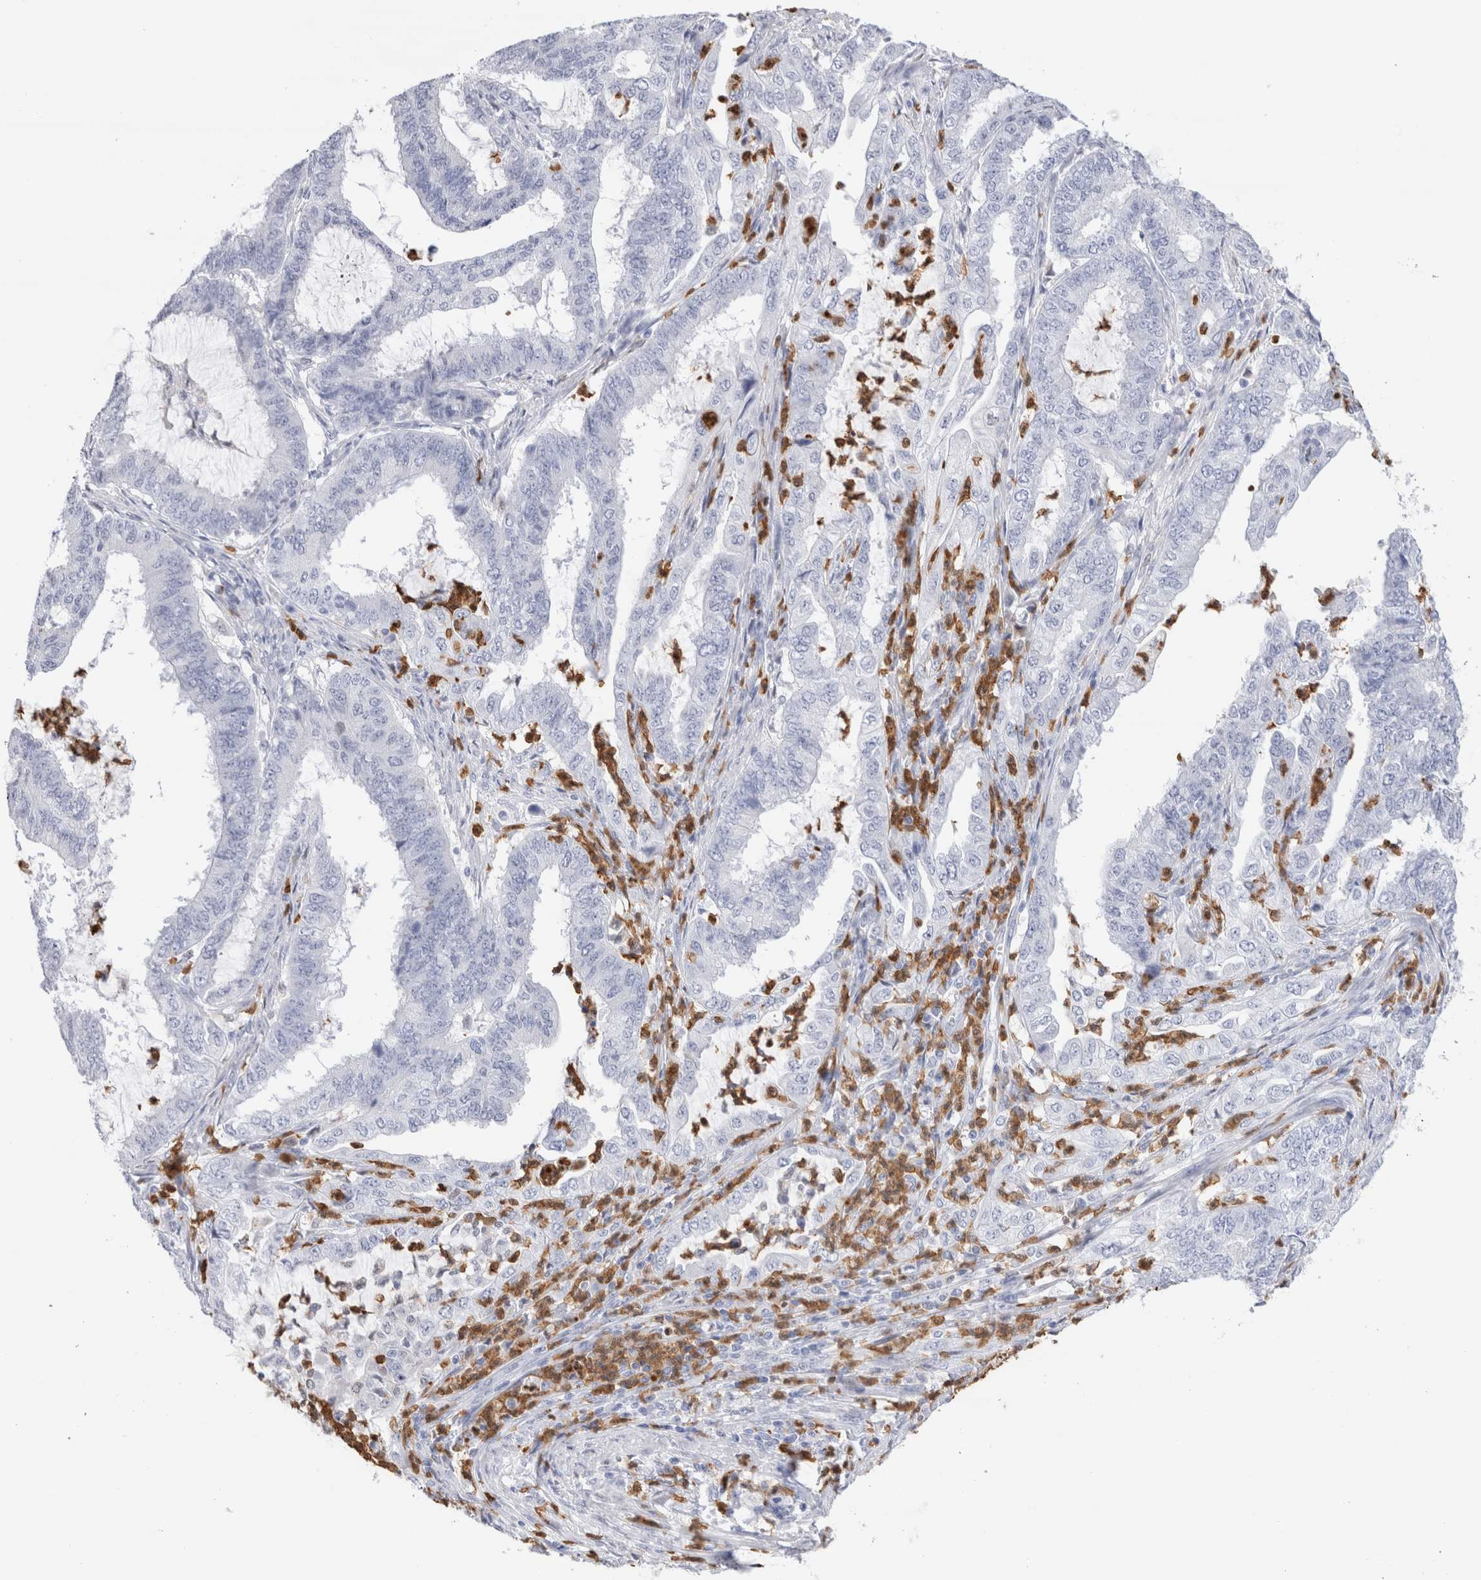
{"staining": {"intensity": "negative", "quantity": "none", "location": "none"}, "tissue": "endometrial cancer", "cell_type": "Tumor cells", "image_type": "cancer", "snomed": [{"axis": "morphology", "description": "Adenocarcinoma, NOS"}, {"axis": "topography", "description": "Endometrium"}], "caption": "Immunohistochemical staining of human adenocarcinoma (endometrial) reveals no significant expression in tumor cells.", "gene": "SLC10A5", "patient": {"sex": "female", "age": 51}}